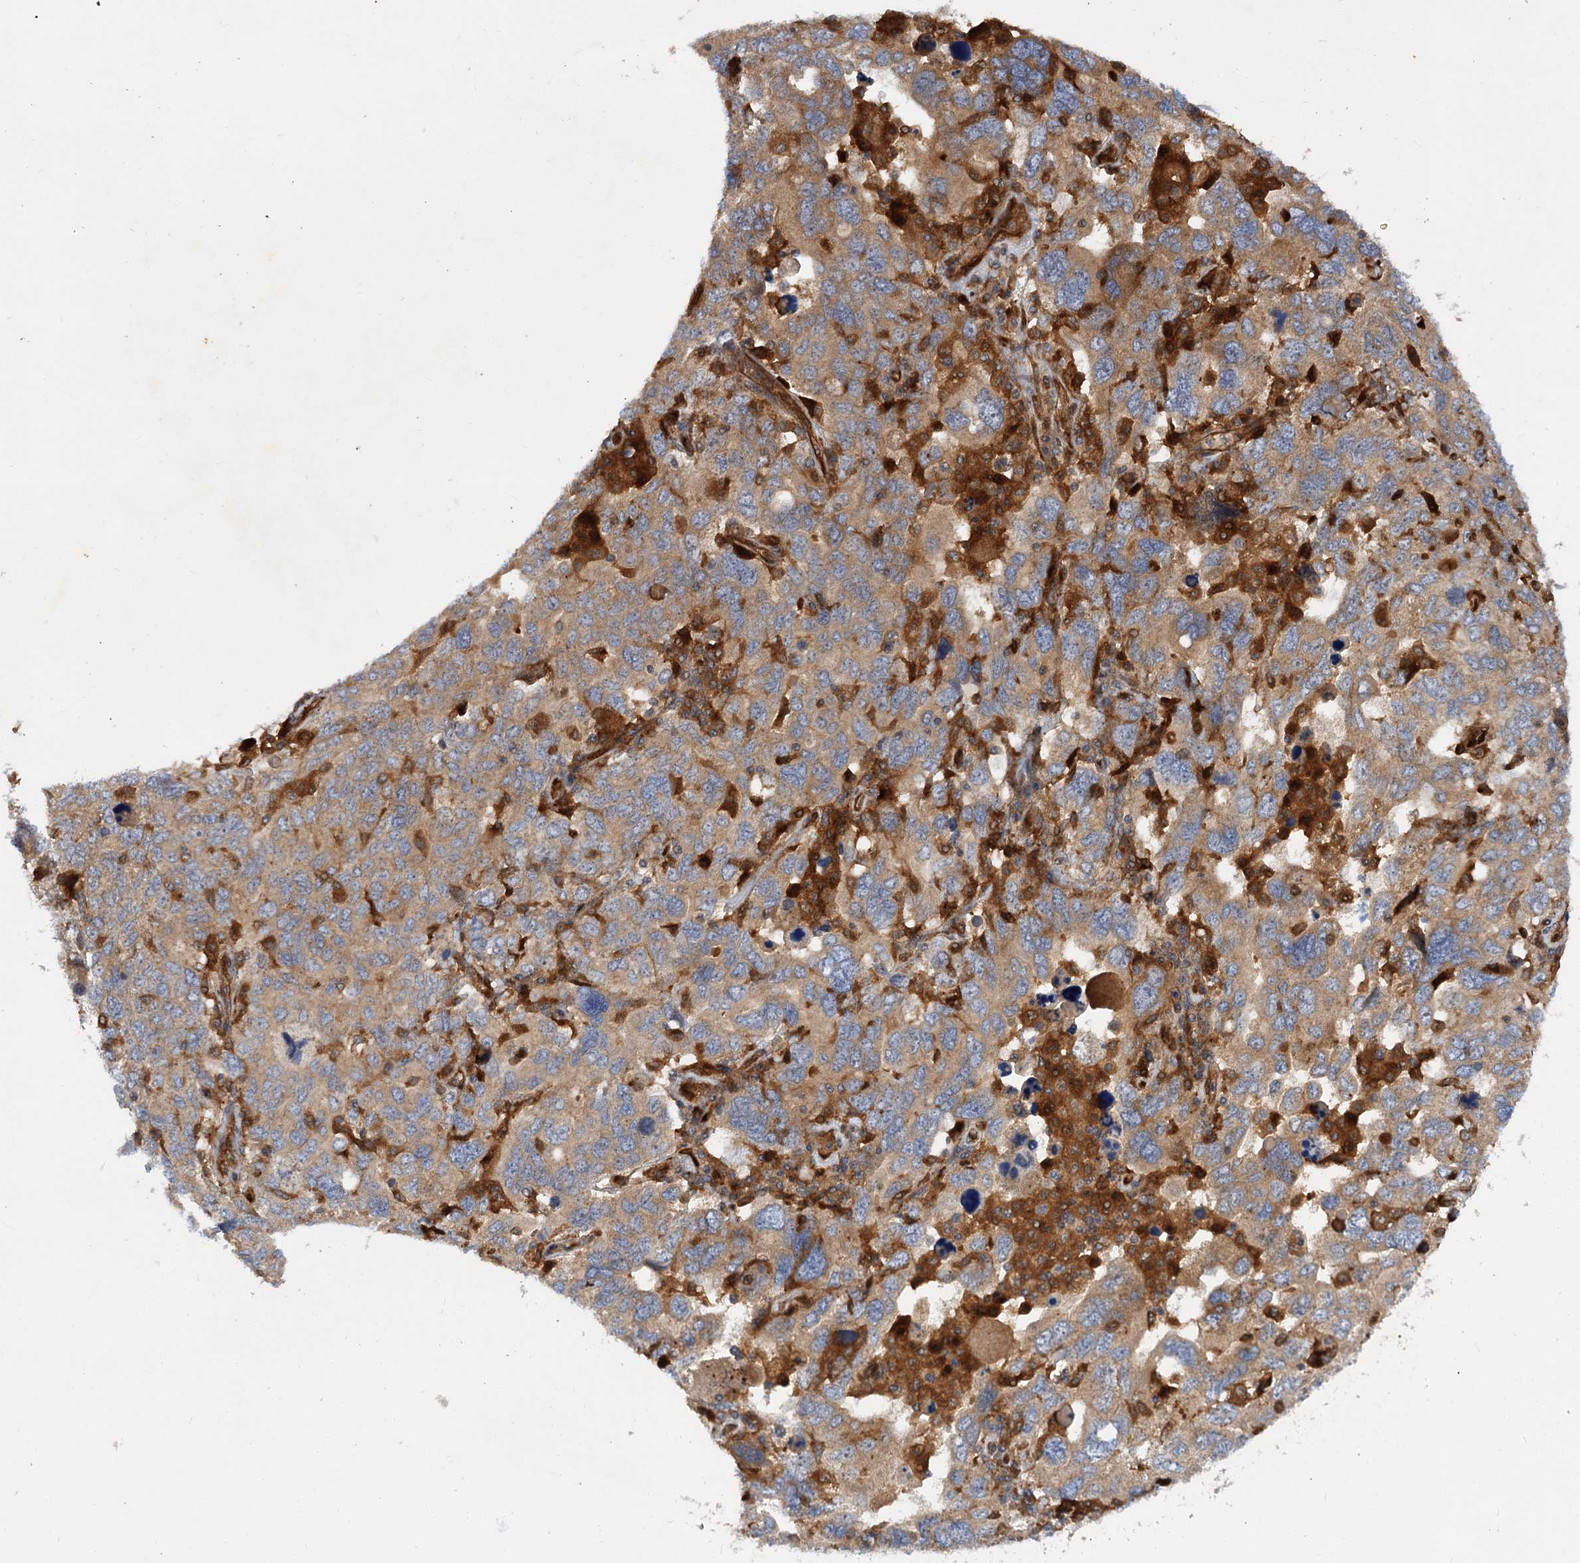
{"staining": {"intensity": "moderate", "quantity": ">75%", "location": "cytoplasmic/membranous"}, "tissue": "ovarian cancer", "cell_type": "Tumor cells", "image_type": "cancer", "snomed": [{"axis": "morphology", "description": "Carcinoma, endometroid"}, {"axis": "topography", "description": "Ovary"}], "caption": "Moderate cytoplasmic/membranous staining is identified in approximately >75% of tumor cells in ovarian endometroid carcinoma. The staining was performed using DAB (3,3'-diaminobenzidine) to visualize the protein expression in brown, while the nuclei were stained in blue with hematoxylin (Magnification: 20x).", "gene": "PATL1", "patient": {"sex": "female", "age": 62}}